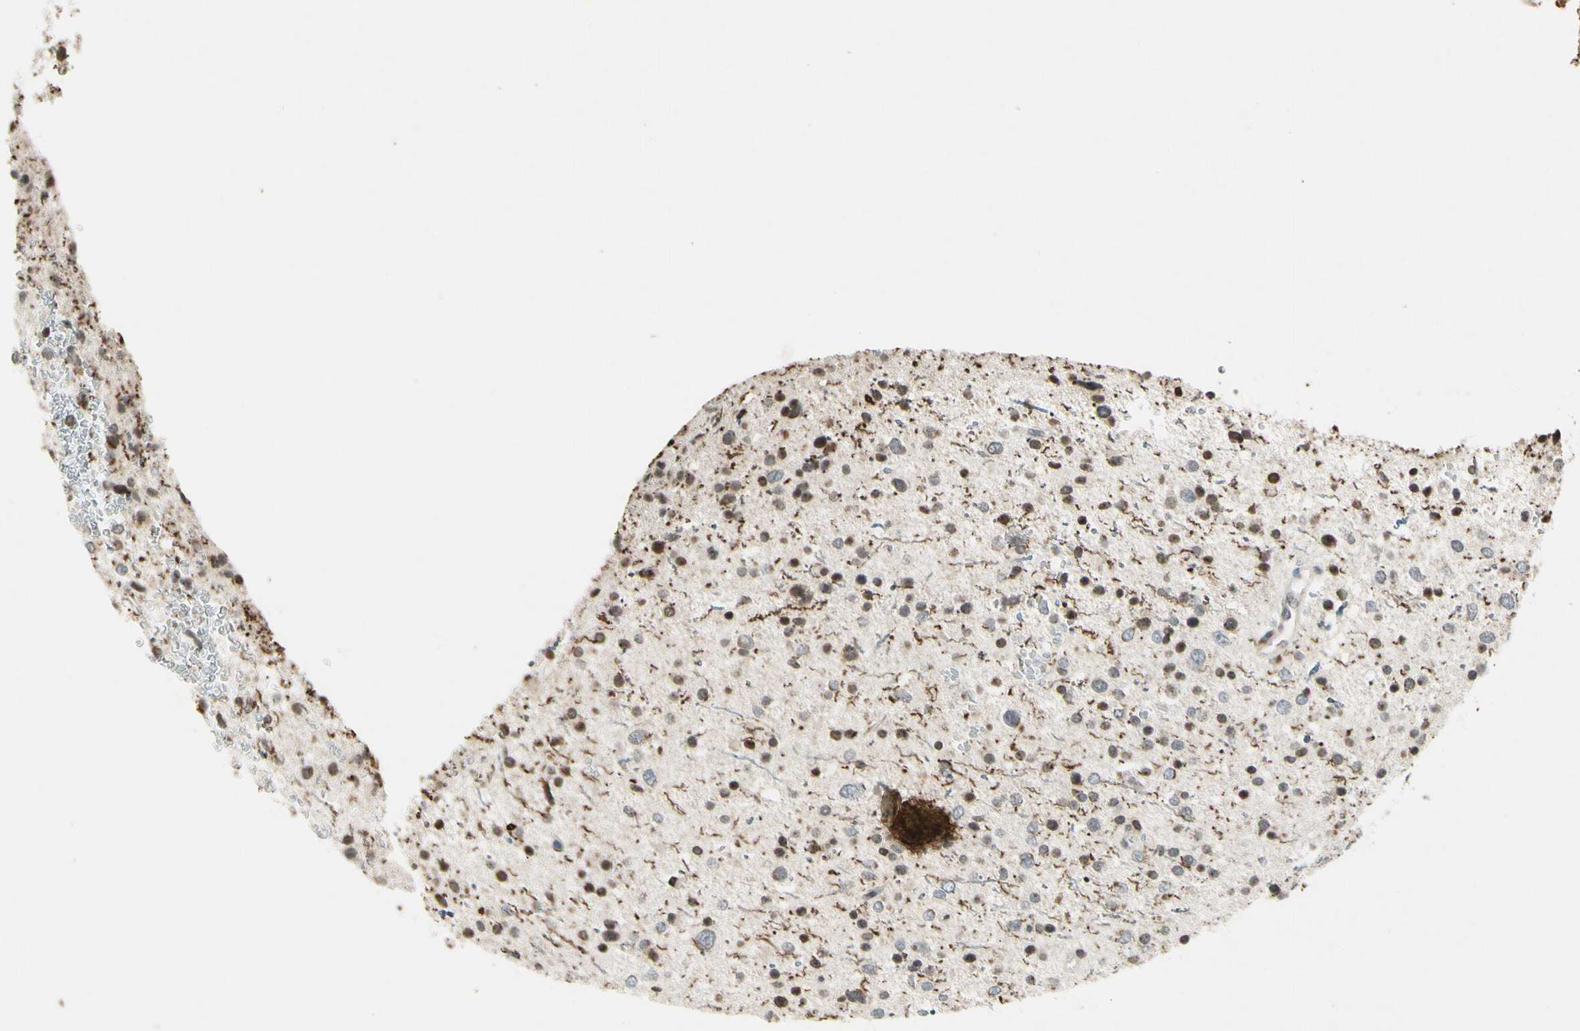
{"staining": {"intensity": "weak", "quantity": ">75%", "location": "cytoplasmic/membranous"}, "tissue": "glioma", "cell_type": "Tumor cells", "image_type": "cancer", "snomed": [{"axis": "morphology", "description": "Glioma, malignant, Low grade"}, {"axis": "topography", "description": "Brain"}], "caption": "Brown immunohistochemical staining in human glioma exhibits weak cytoplasmic/membranous staining in approximately >75% of tumor cells.", "gene": "CLDN11", "patient": {"sex": "female", "age": 37}}